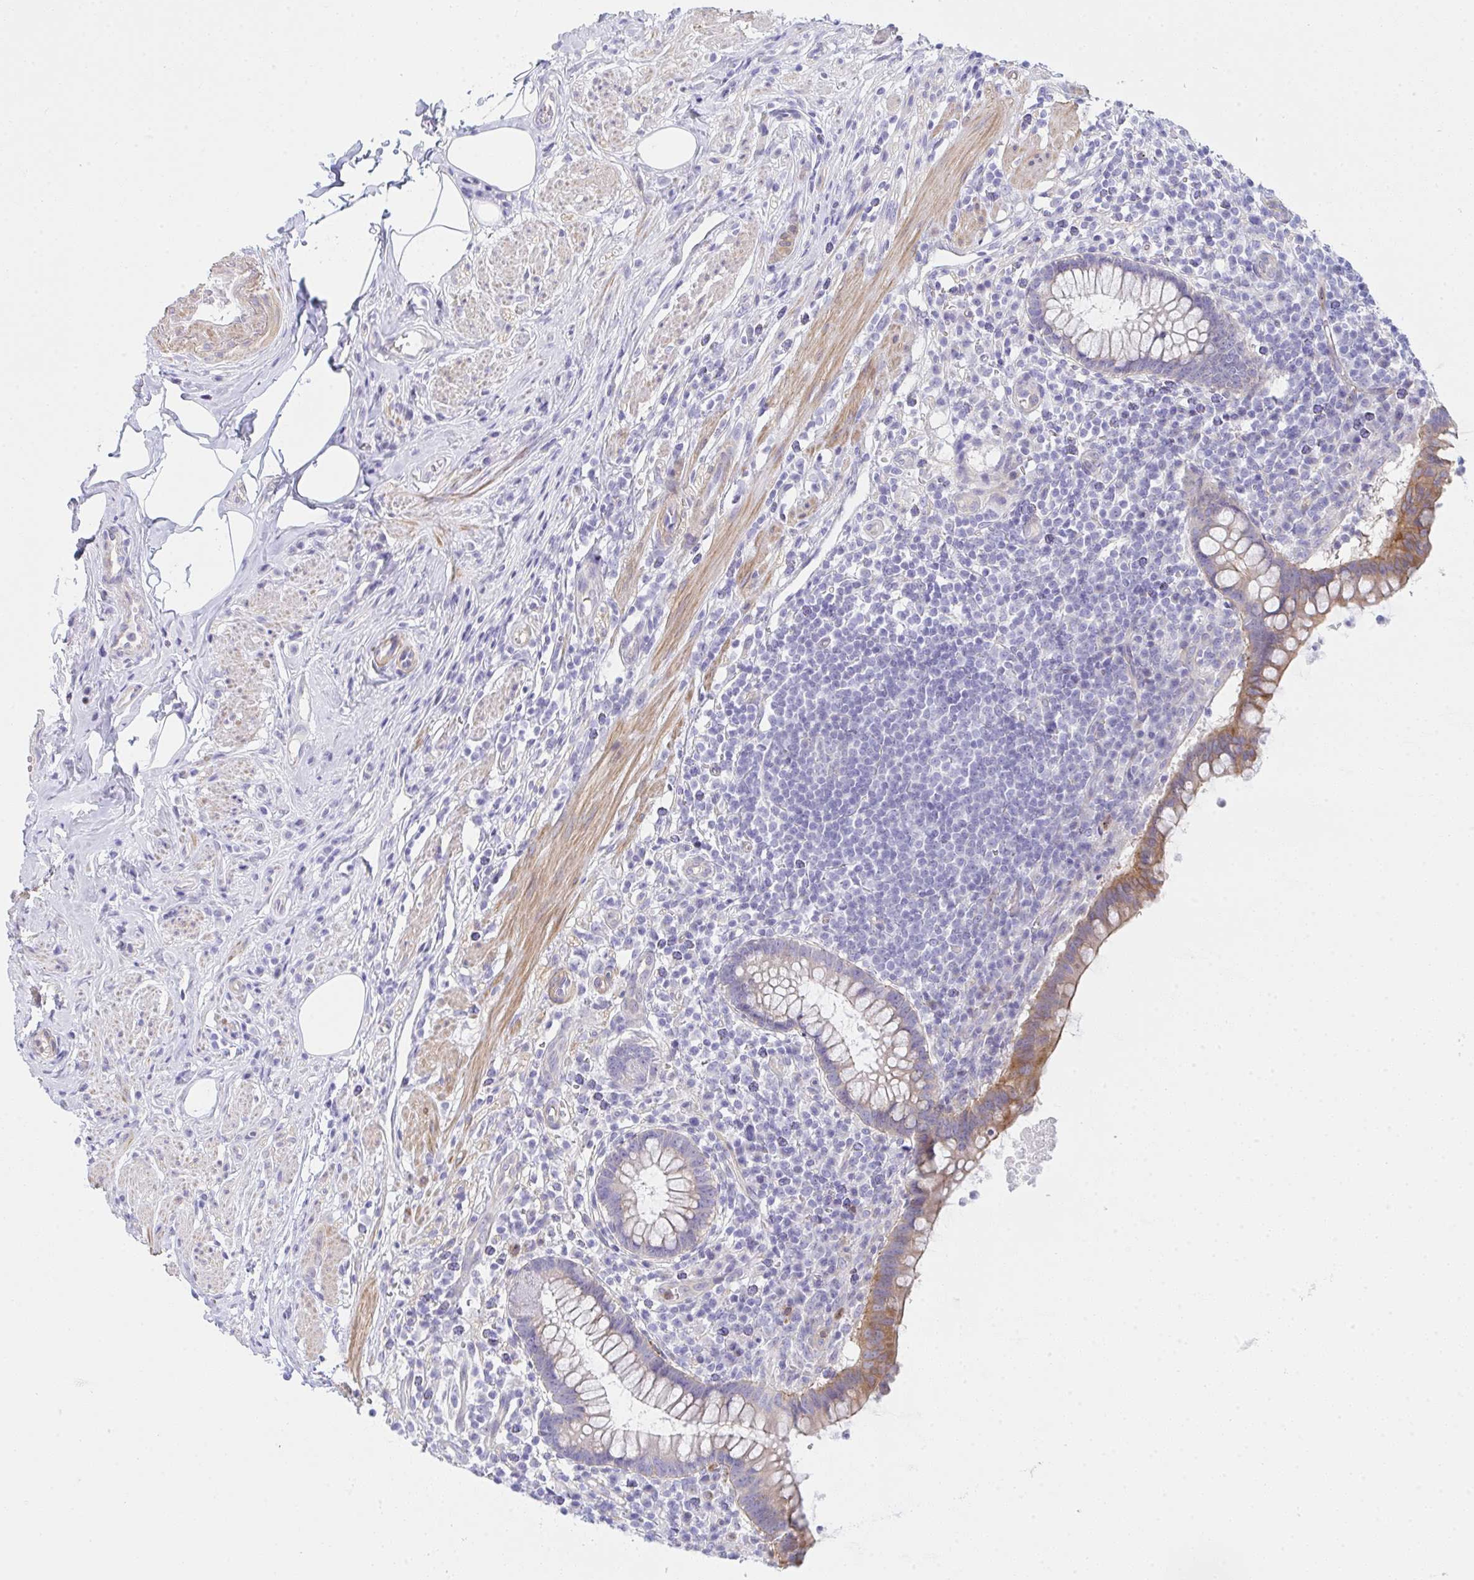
{"staining": {"intensity": "moderate", "quantity": "25%-75%", "location": "cytoplasmic/membranous"}, "tissue": "appendix", "cell_type": "Glandular cells", "image_type": "normal", "snomed": [{"axis": "morphology", "description": "Normal tissue, NOS"}, {"axis": "topography", "description": "Appendix"}], "caption": "Moderate cytoplasmic/membranous expression is identified in approximately 25%-75% of glandular cells in unremarkable appendix.", "gene": "CEP170B", "patient": {"sex": "female", "age": 56}}